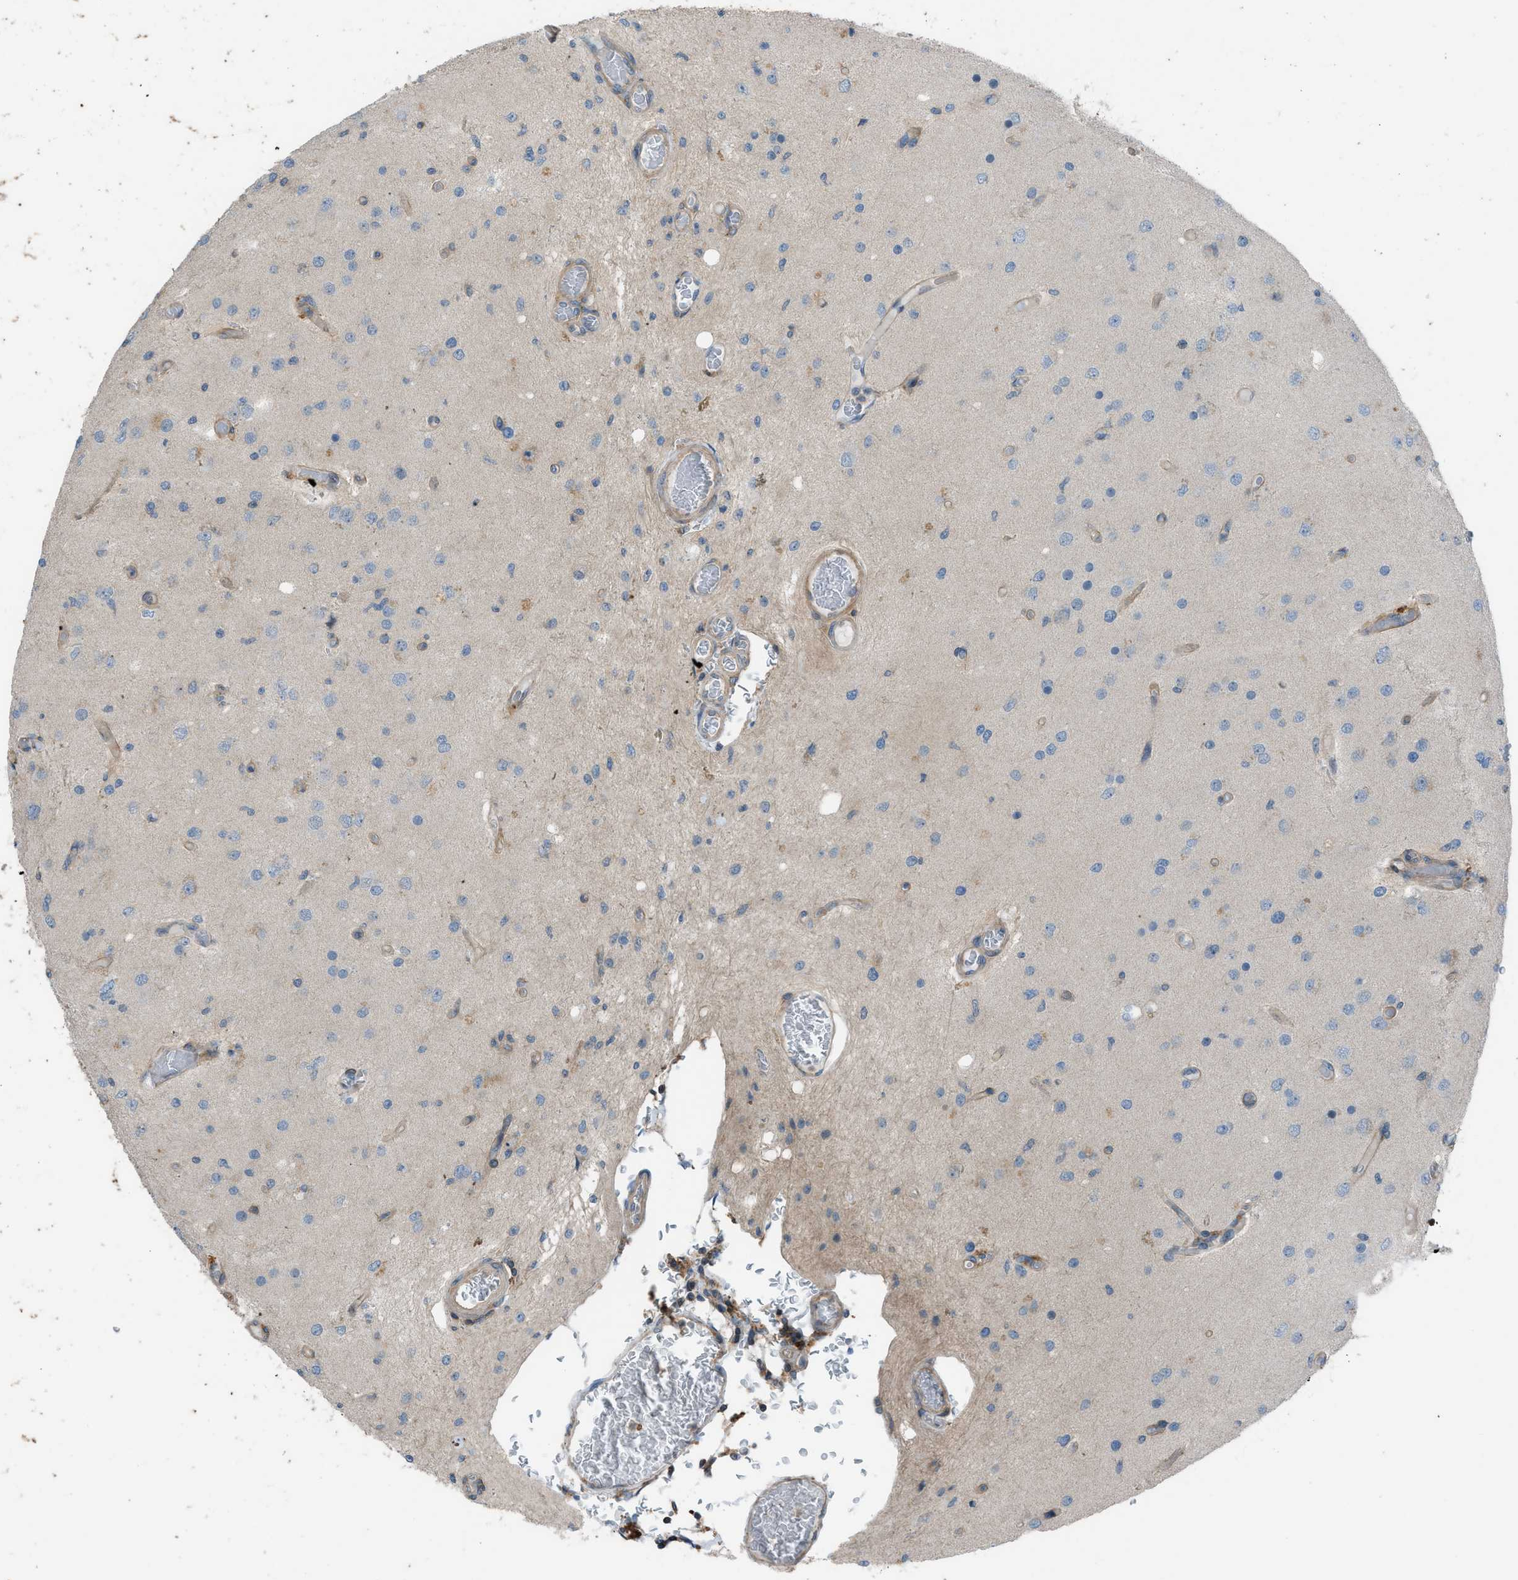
{"staining": {"intensity": "negative", "quantity": "none", "location": "none"}, "tissue": "glioma", "cell_type": "Tumor cells", "image_type": "cancer", "snomed": [{"axis": "morphology", "description": "Normal tissue, NOS"}, {"axis": "morphology", "description": "Glioma, malignant, High grade"}, {"axis": "topography", "description": "Cerebral cortex"}], "caption": "High magnification brightfield microscopy of glioma stained with DAB (3,3'-diaminobenzidine) (brown) and counterstained with hematoxylin (blue): tumor cells show no significant staining.", "gene": "DYRK1A", "patient": {"sex": "male", "age": 77}}